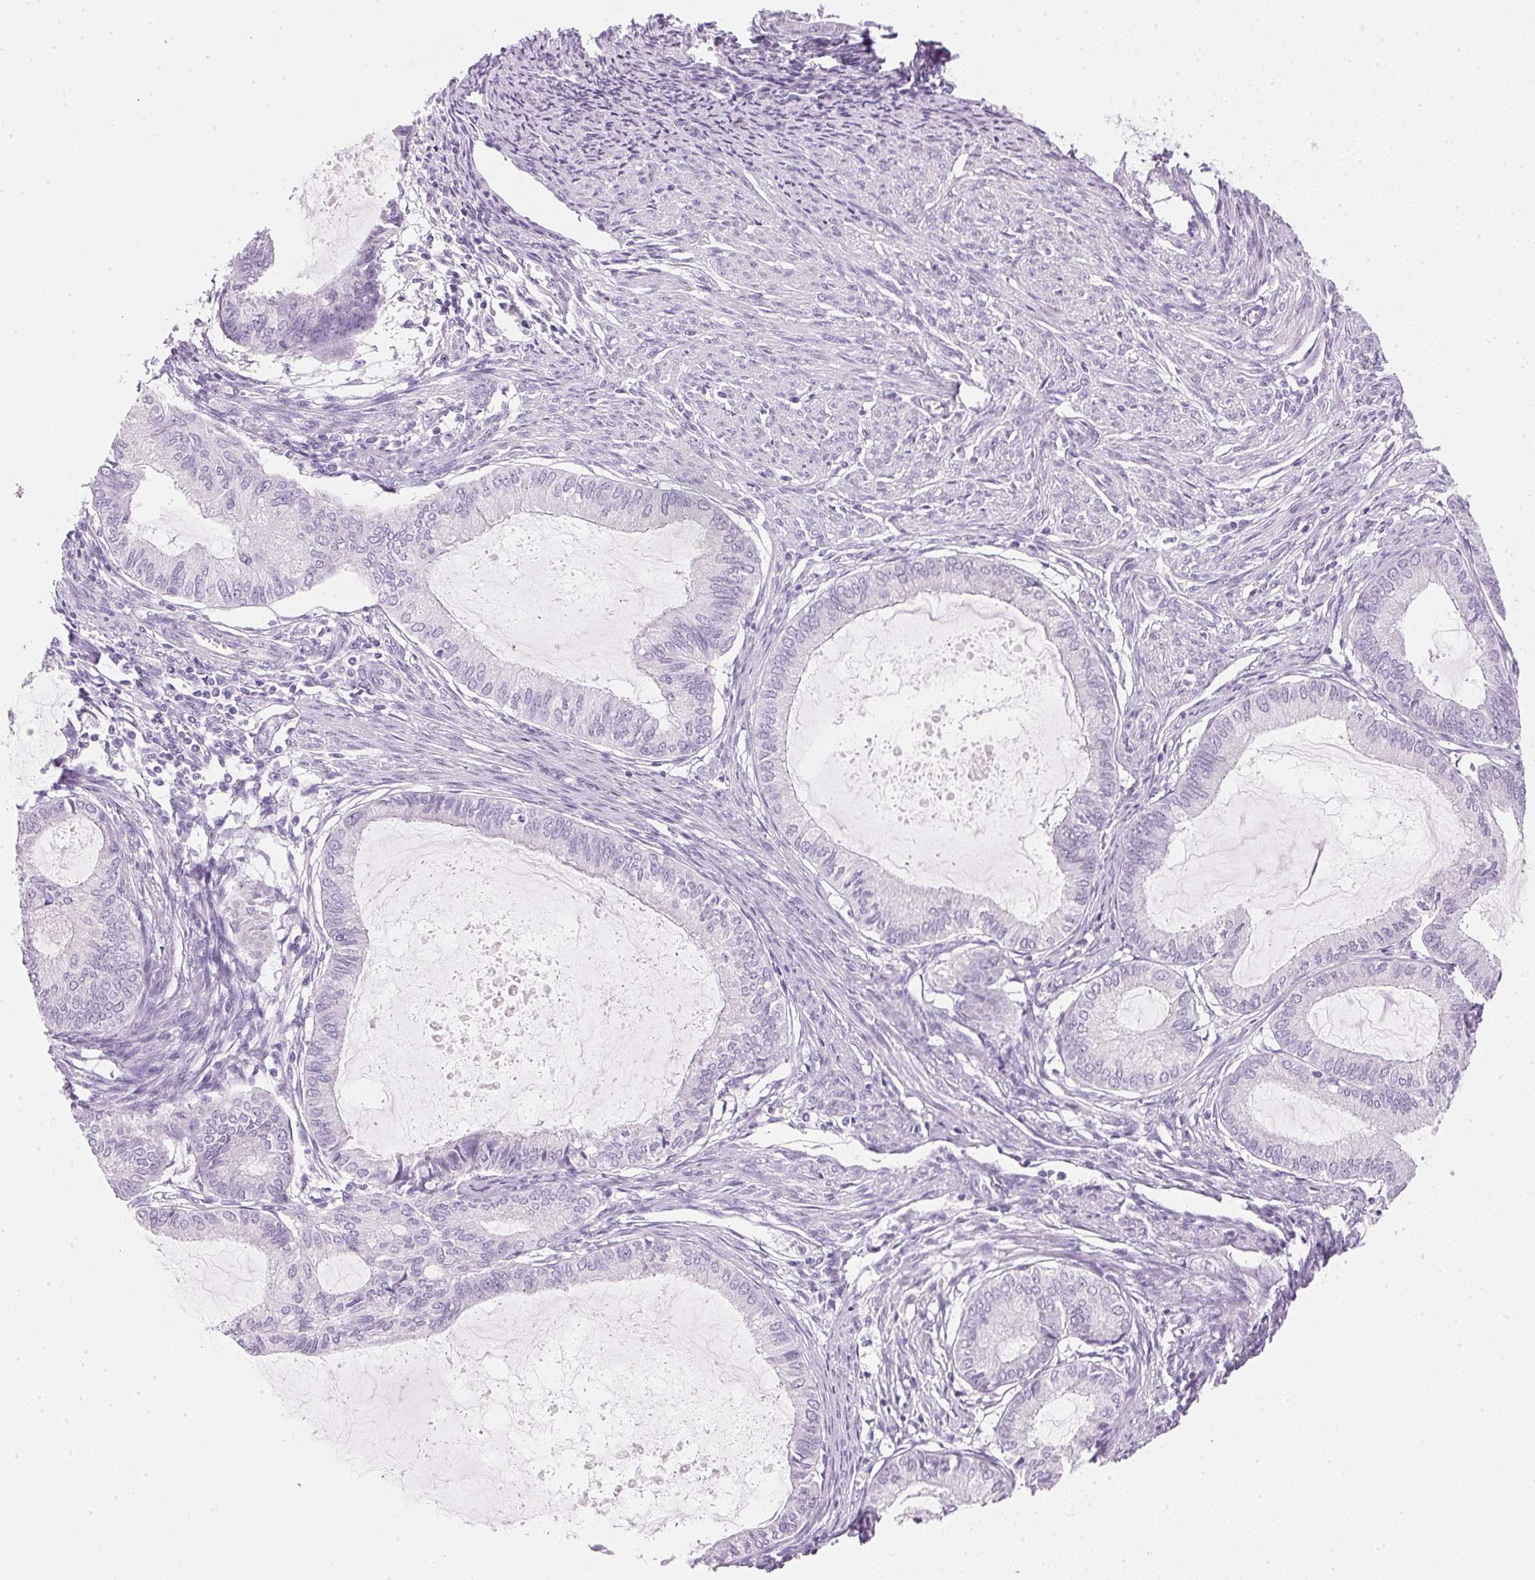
{"staining": {"intensity": "negative", "quantity": "none", "location": "none"}, "tissue": "endometrial cancer", "cell_type": "Tumor cells", "image_type": "cancer", "snomed": [{"axis": "morphology", "description": "Adenocarcinoma, NOS"}, {"axis": "topography", "description": "Endometrium"}], "caption": "Tumor cells are negative for protein expression in human endometrial cancer.", "gene": "IGFBP1", "patient": {"sex": "female", "age": 86}}